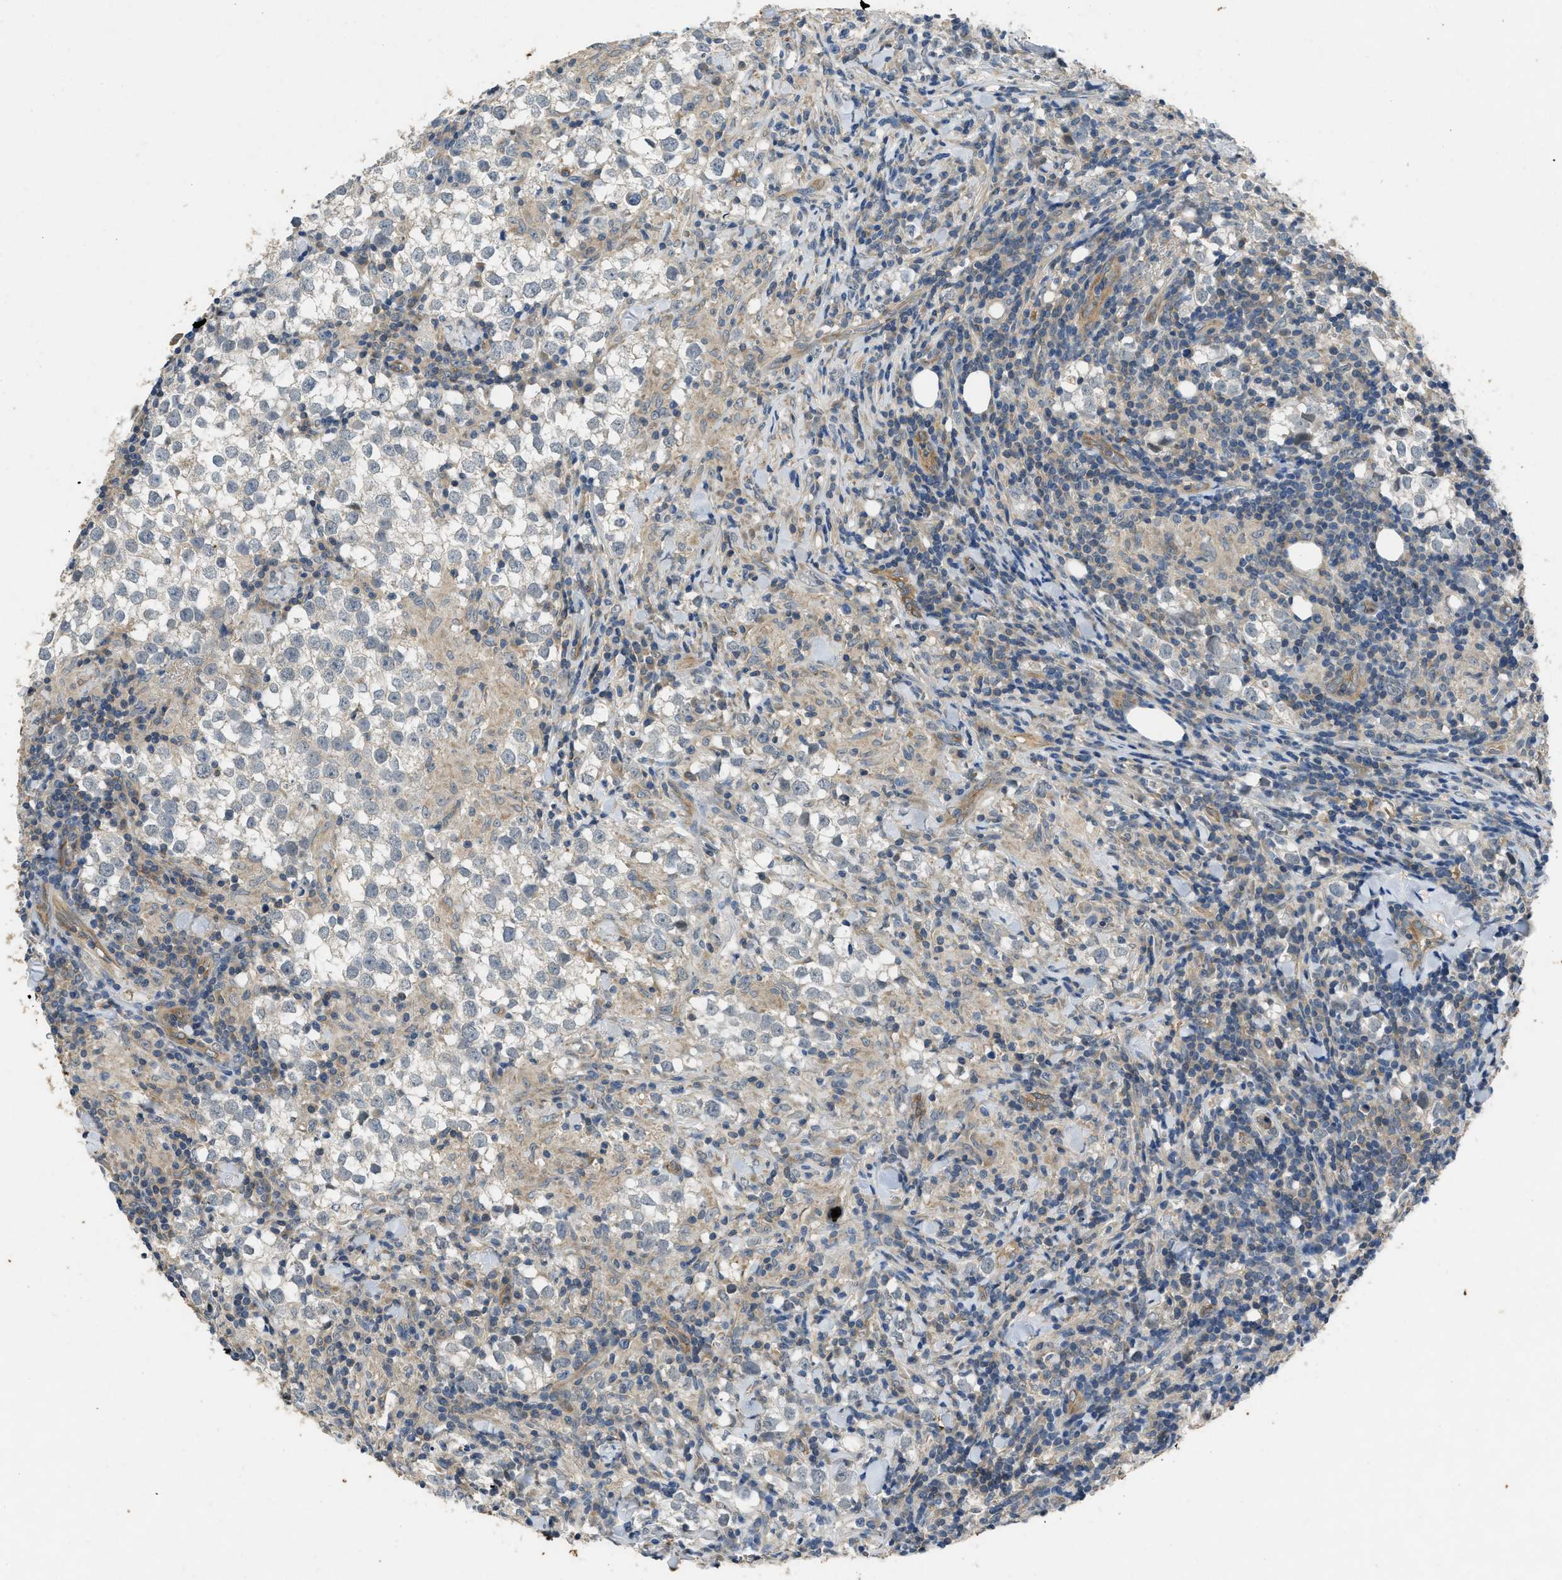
{"staining": {"intensity": "negative", "quantity": "none", "location": "none"}, "tissue": "testis cancer", "cell_type": "Tumor cells", "image_type": "cancer", "snomed": [{"axis": "morphology", "description": "Seminoma, NOS"}, {"axis": "morphology", "description": "Carcinoma, Embryonal, NOS"}, {"axis": "topography", "description": "Testis"}], "caption": "A micrograph of human seminoma (testis) is negative for staining in tumor cells.", "gene": "PPP3CA", "patient": {"sex": "male", "age": 36}}